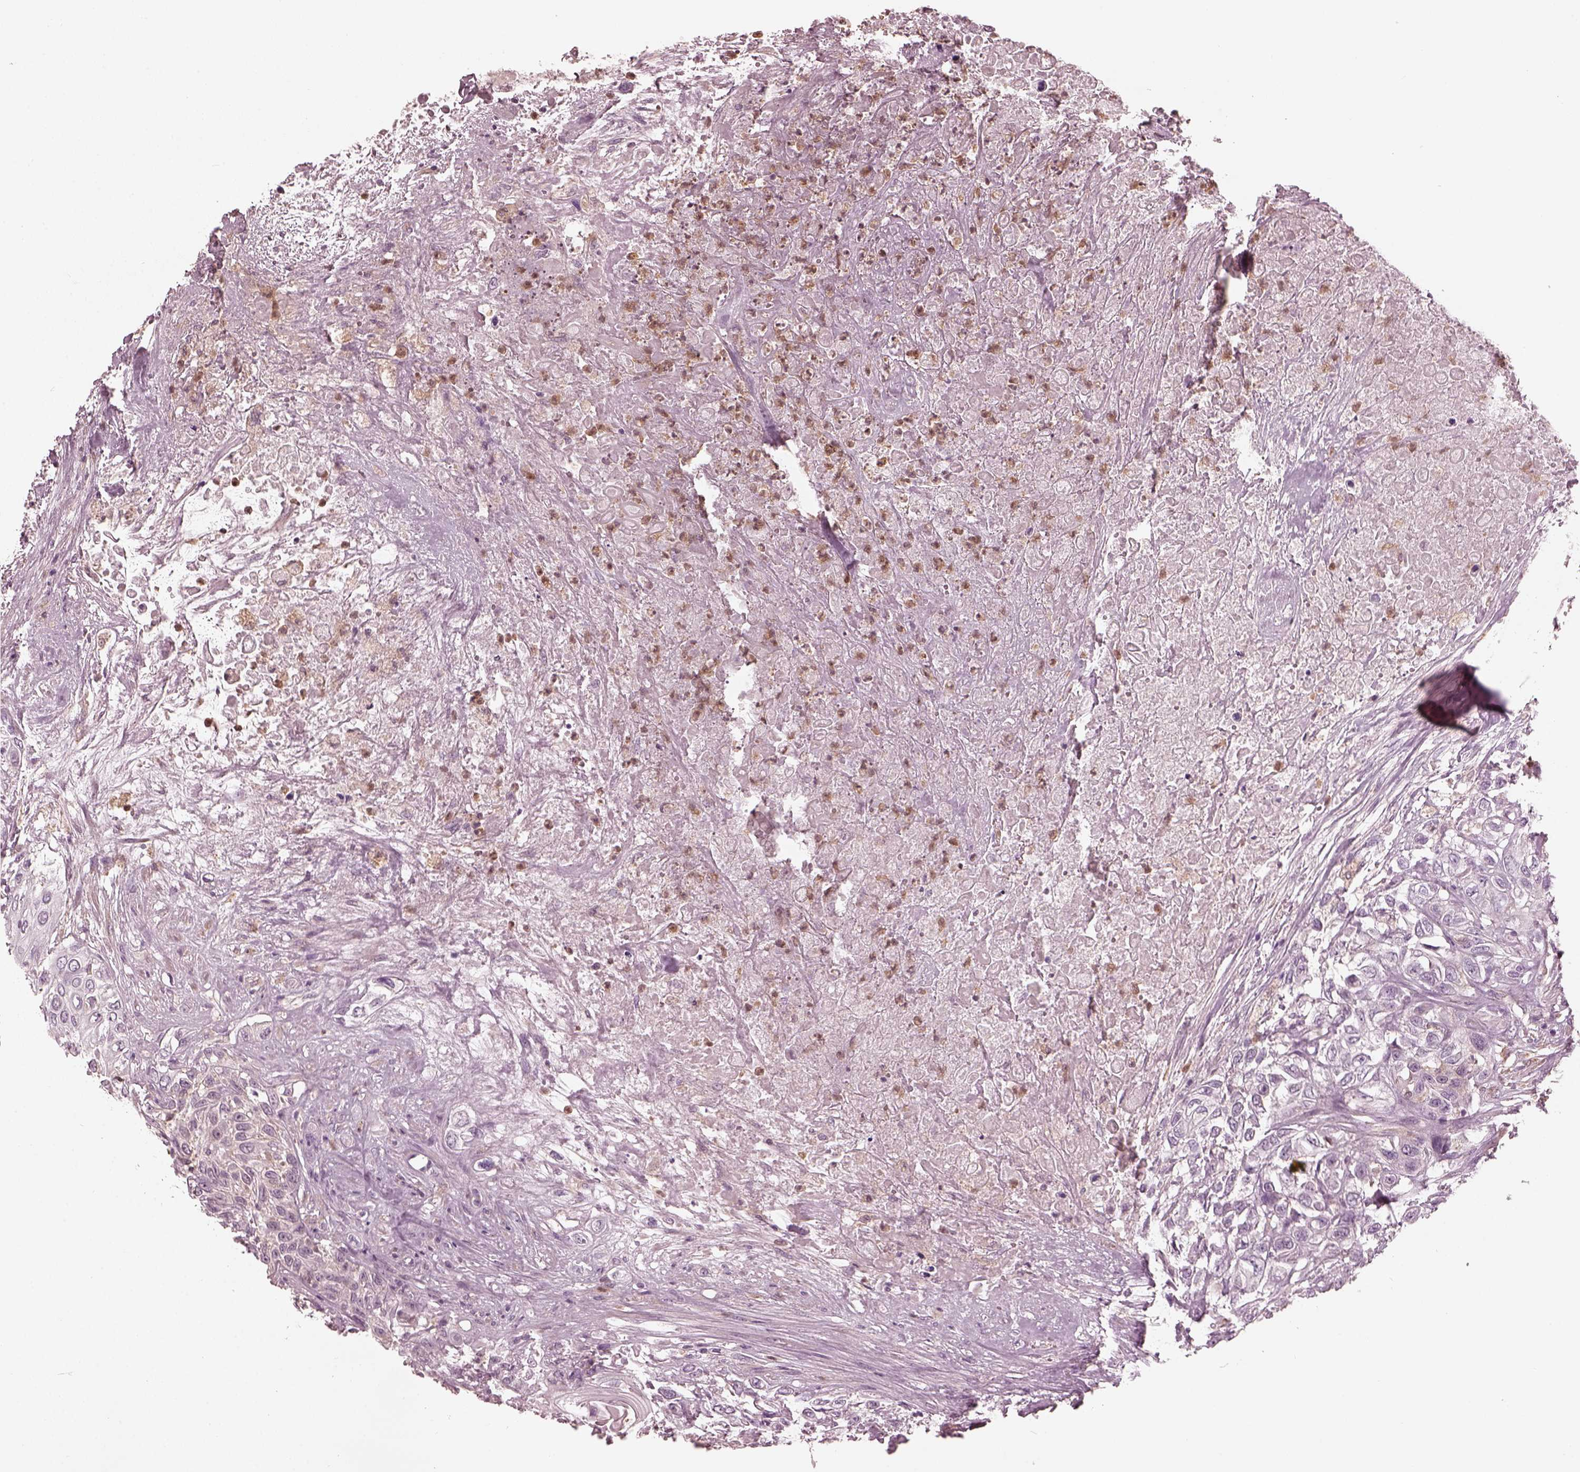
{"staining": {"intensity": "negative", "quantity": "none", "location": "none"}, "tissue": "urothelial cancer", "cell_type": "Tumor cells", "image_type": "cancer", "snomed": [{"axis": "morphology", "description": "Urothelial carcinoma, High grade"}, {"axis": "topography", "description": "Urinary bladder"}], "caption": "IHC image of neoplastic tissue: urothelial cancer stained with DAB (3,3'-diaminobenzidine) demonstrates no significant protein staining in tumor cells.", "gene": "PSTPIP2", "patient": {"sex": "female", "age": 56}}